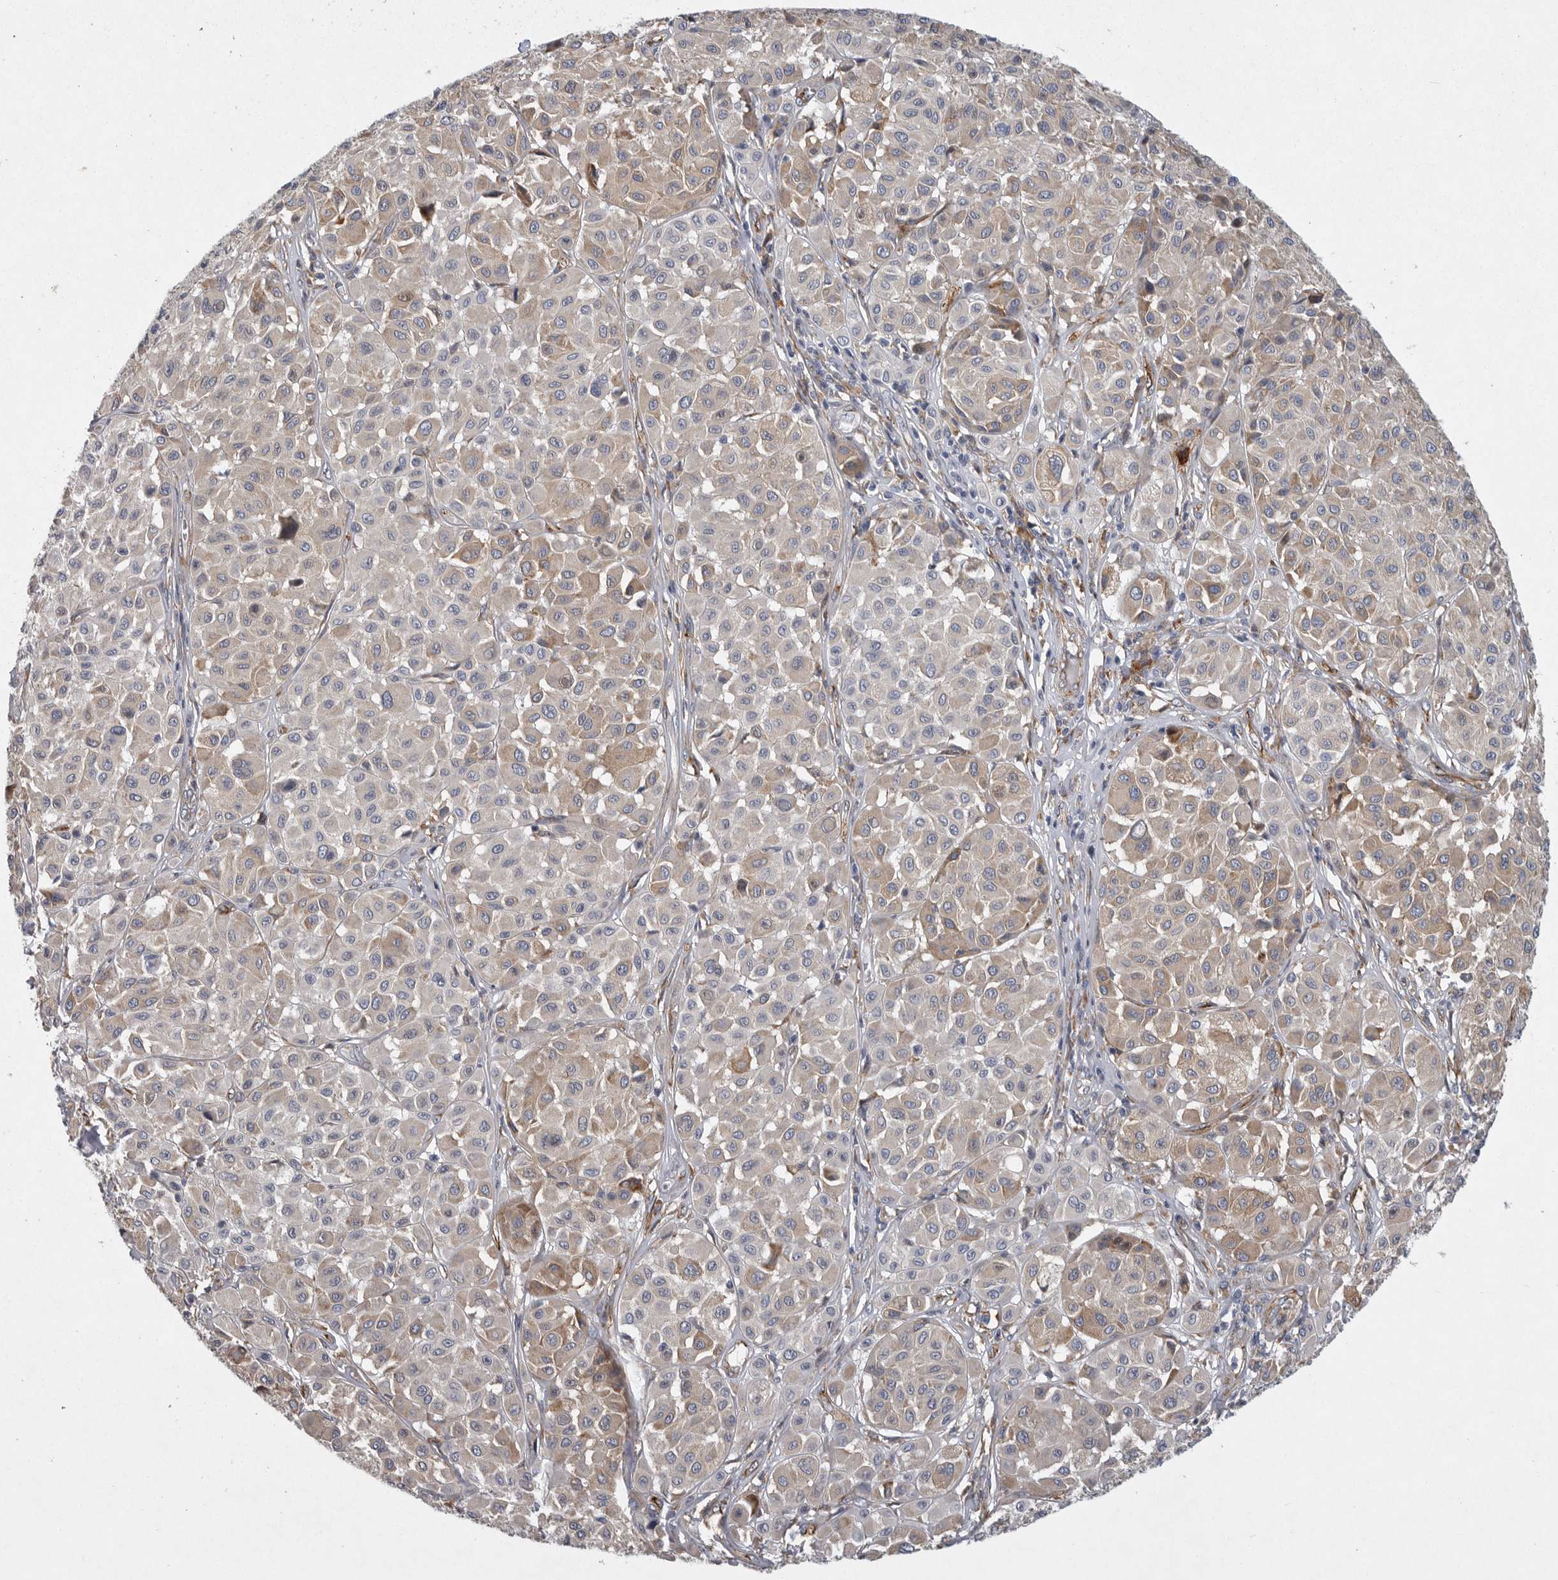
{"staining": {"intensity": "weak", "quantity": "25%-75%", "location": "cytoplasmic/membranous"}, "tissue": "melanoma", "cell_type": "Tumor cells", "image_type": "cancer", "snomed": [{"axis": "morphology", "description": "Malignant melanoma, Metastatic site"}, {"axis": "topography", "description": "Soft tissue"}], "caption": "Malignant melanoma (metastatic site) tissue reveals weak cytoplasmic/membranous positivity in approximately 25%-75% of tumor cells", "gene": "MINPP1", "patient": {"sex": "male", "age": 41}}